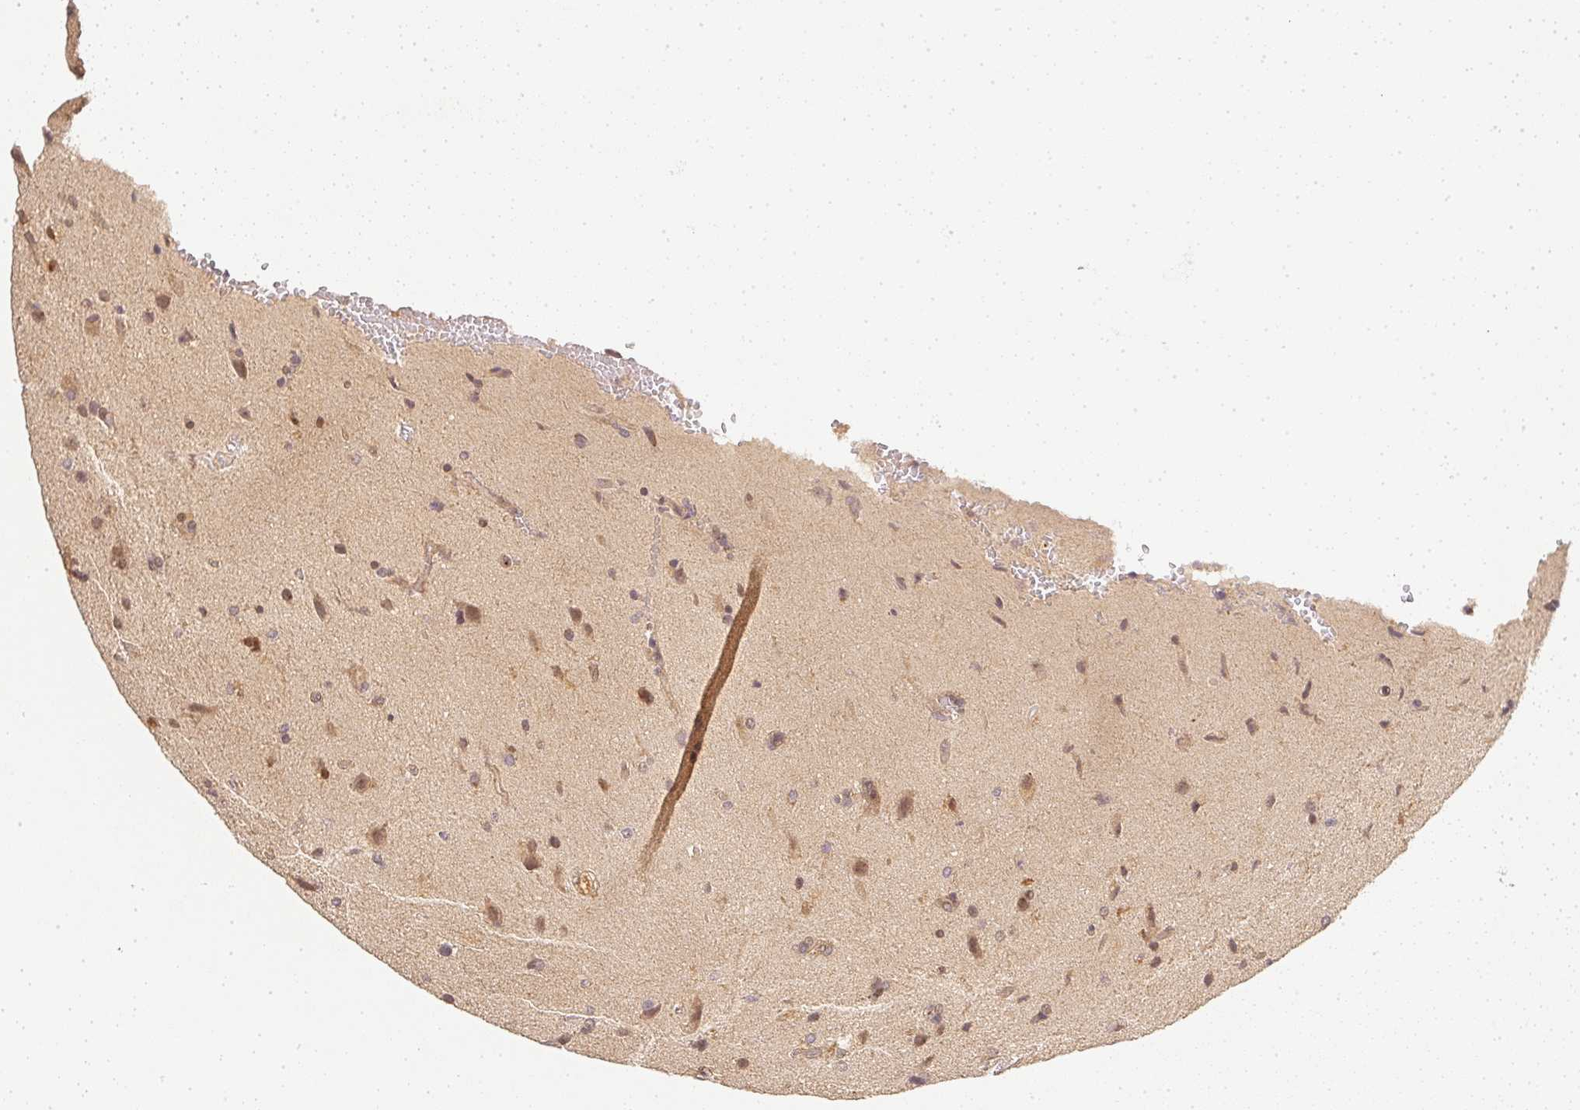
{"staining": {"intensity": "negative", "quantity": "none", "location": "none"}, "tissue": "glioma", "cell_type": "Tumor cells", "image_type": "cancer", "snomed": [{"axis": "morphology", "description": "Glioma, malignant, High grade"}, {"axis": "topography", "description": "Brain"}], "caption": "Micrograph shows no protein expression in tumor cells of glioma tissue.", "gene": "SERPINE1", "patient": {"sex": "male", "age": 68}}